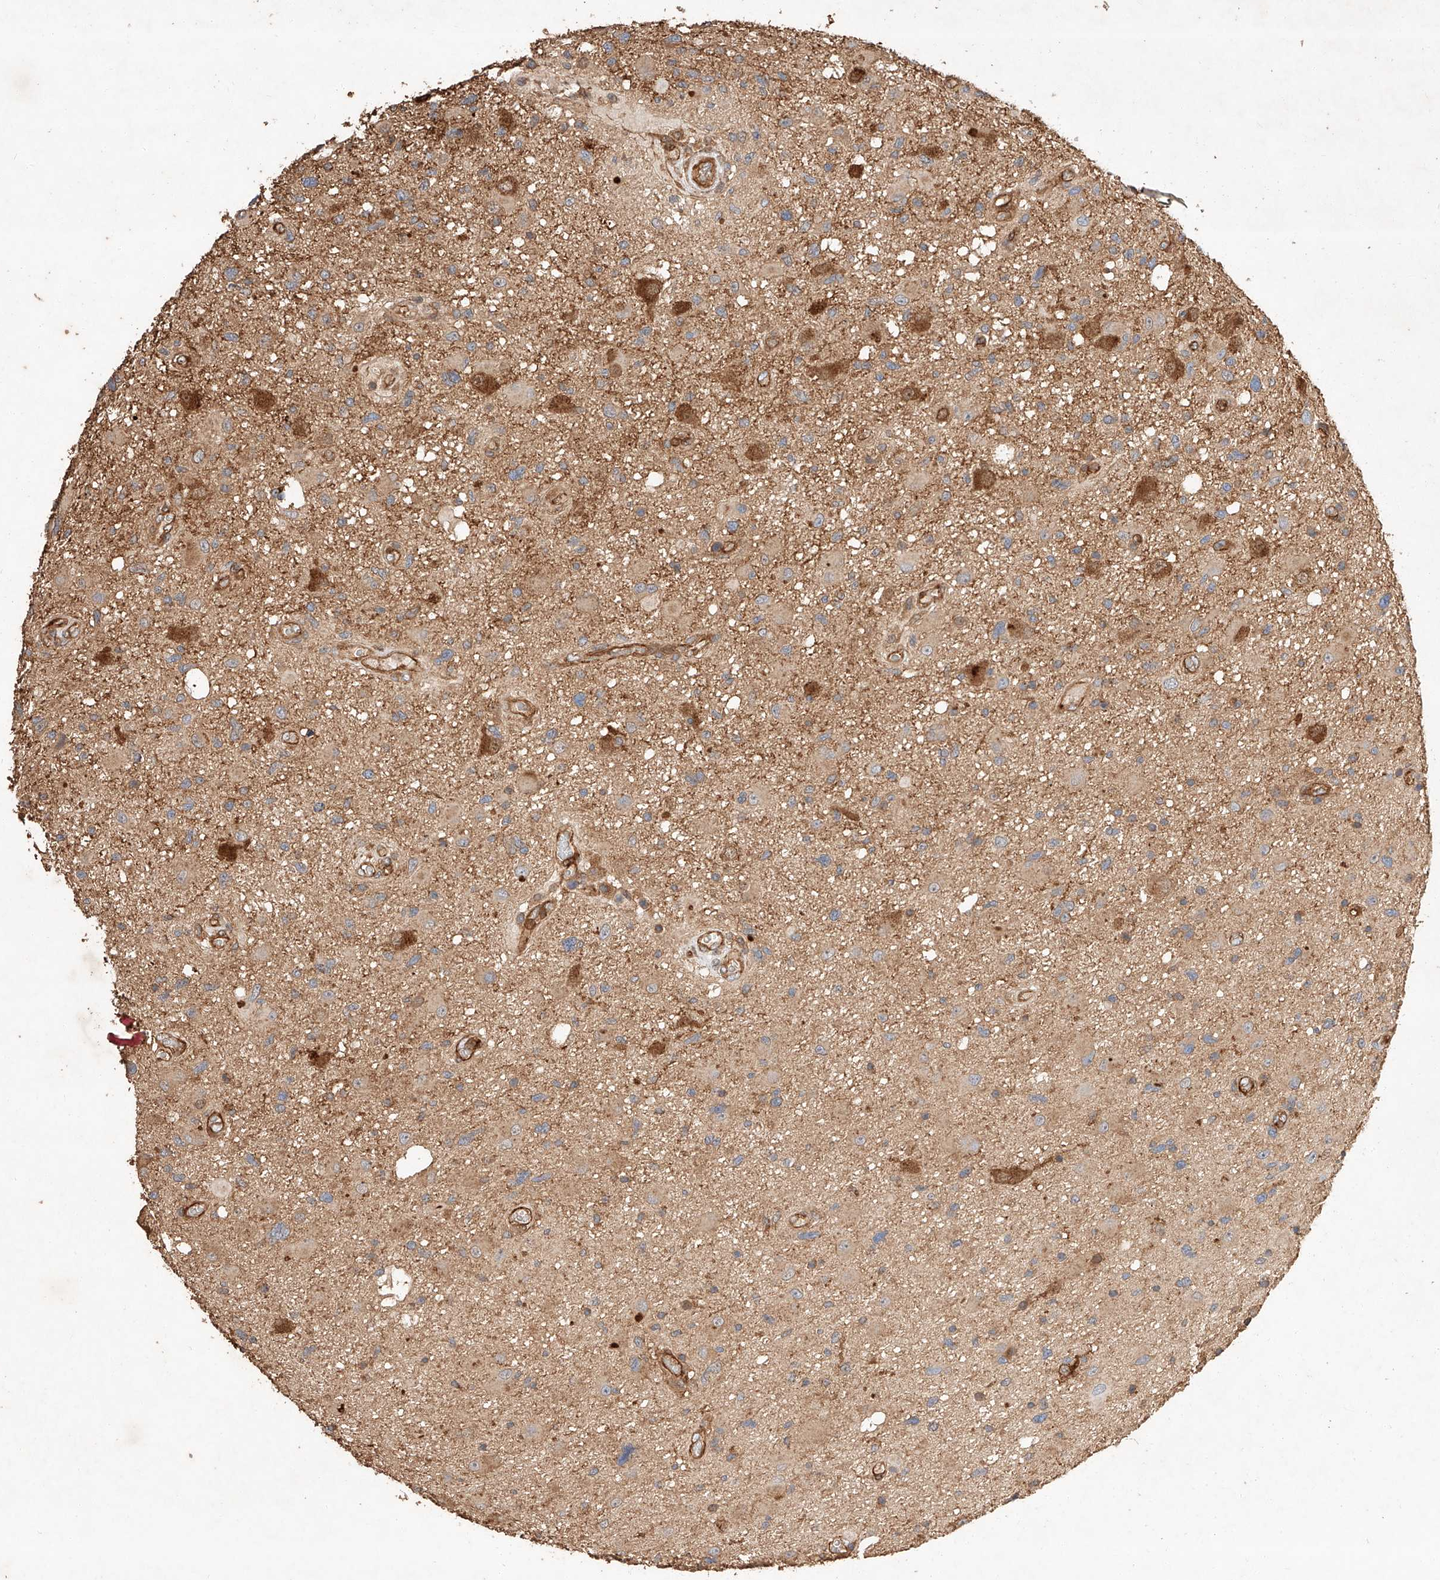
{"staining": {"intensity": "moderate", "quantity": "25%-75%", "location": "cytoplasmic/membranous"}, "tissue": "glioma", "cell_type": "Tumor cells", "image_type": "cancer", "snomed": [{"axis": "morphology", "description": "Glioma, malignant, High grade"}, {"axis": "topography", "description": "Brain"}], "caption": "This image displays glioma stained with IHC to label a protein in brown. The cytoplasmic/membranous of tumor cells show moderate positivity for the protein. Nuclei are counter-stained blue.", "gene": "GHDC", "patient": {"sex": "male", "age": 33}}